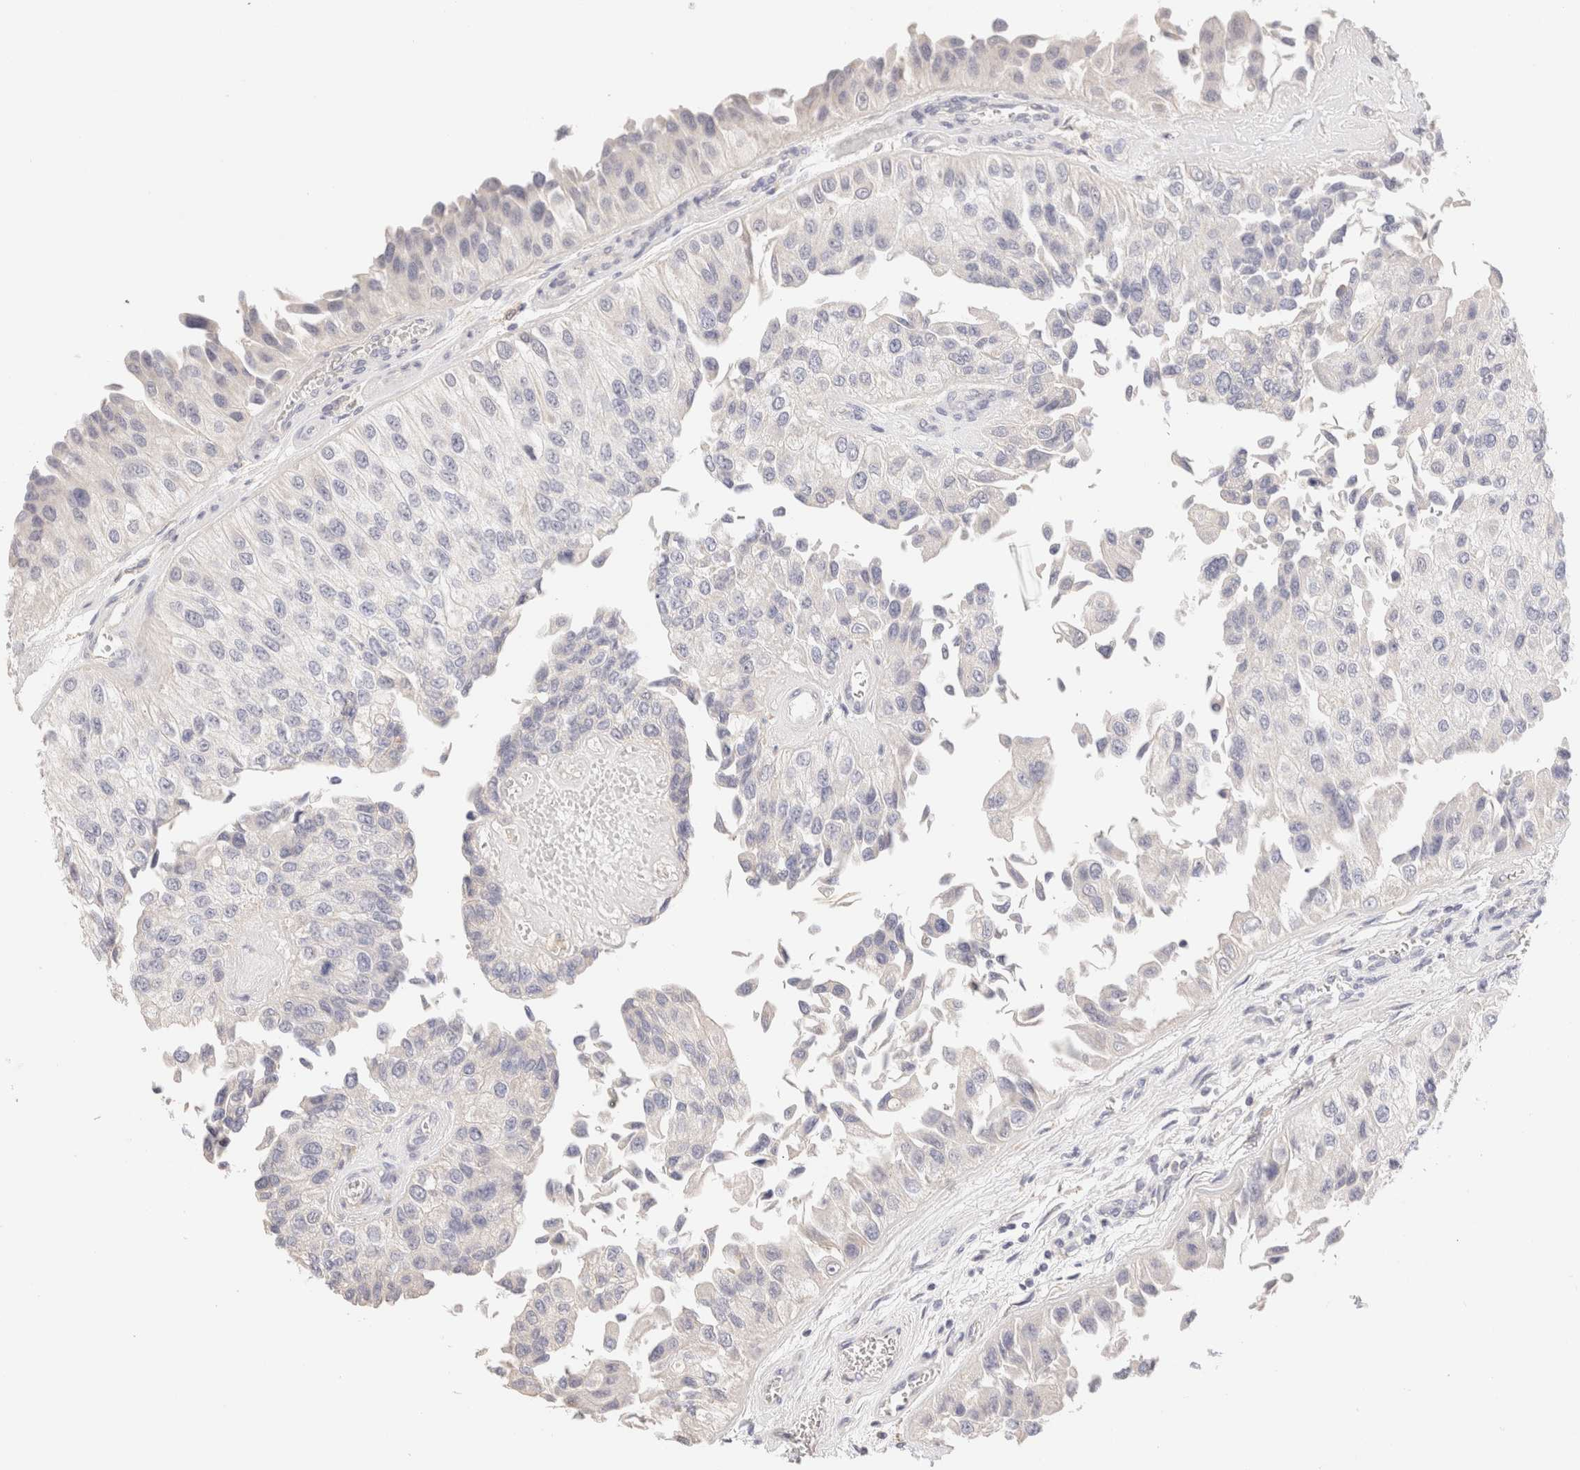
{"staining": {"intensity": "negative", "quantity": "none", "location": "none"}, "tissue": "urothelial cancer", "cell_type": "Tumor cells", "image_type": "cancer", "snomed": [{"axis": "morphology", "description": "Urothelial carcinoma, High grade"}, {"axis": "topography", "description": "Kidney"}, {"axis": "topography", "description": "Urinary bladder"}], "caption": "The IHC micrograph has no significant expression in tumor cells of high-grade urothelial carcinoma tissue.", "gene": "SCGB2A2", "patient": {"sex": "male", "age": 77}}